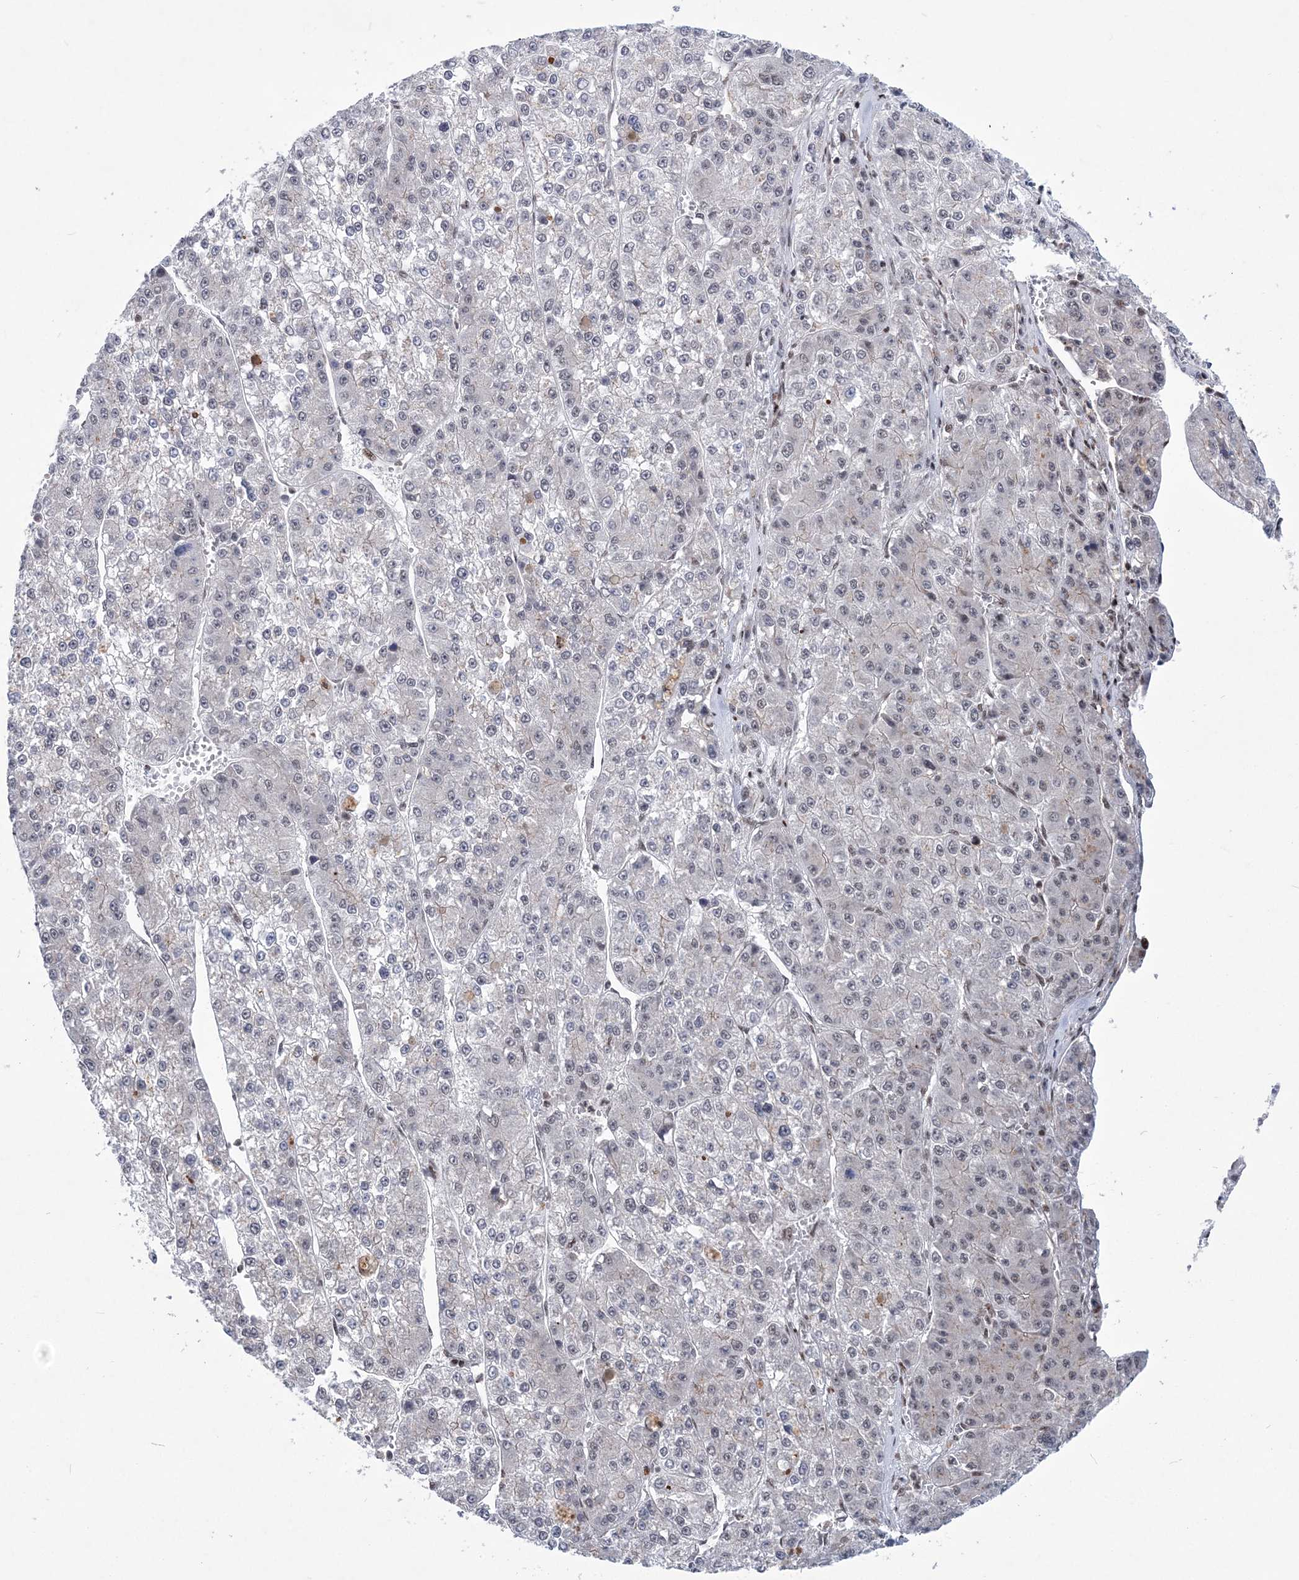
{"staining": {"intensity": "negative", "quantity": "none", "location": "none"}, "tissue": "liver cancer", "cell_type": "Tumor cells", "image_type": "cancer", "snomed": [{"axis": "morphology", "description": "Carcinoma, Hepatocellular, NOS"}, {"axis": "topography", "description": "Liver"}], "caption": "An immunohistochemistry image of liver cancer (hepatocellular carcinoma) is shown. There is no staining in tumor cells of liver cancer (hepatocellular carcinoma).", "gene": "TATDN2", "patient": {"sex": "female", "age": 73}}